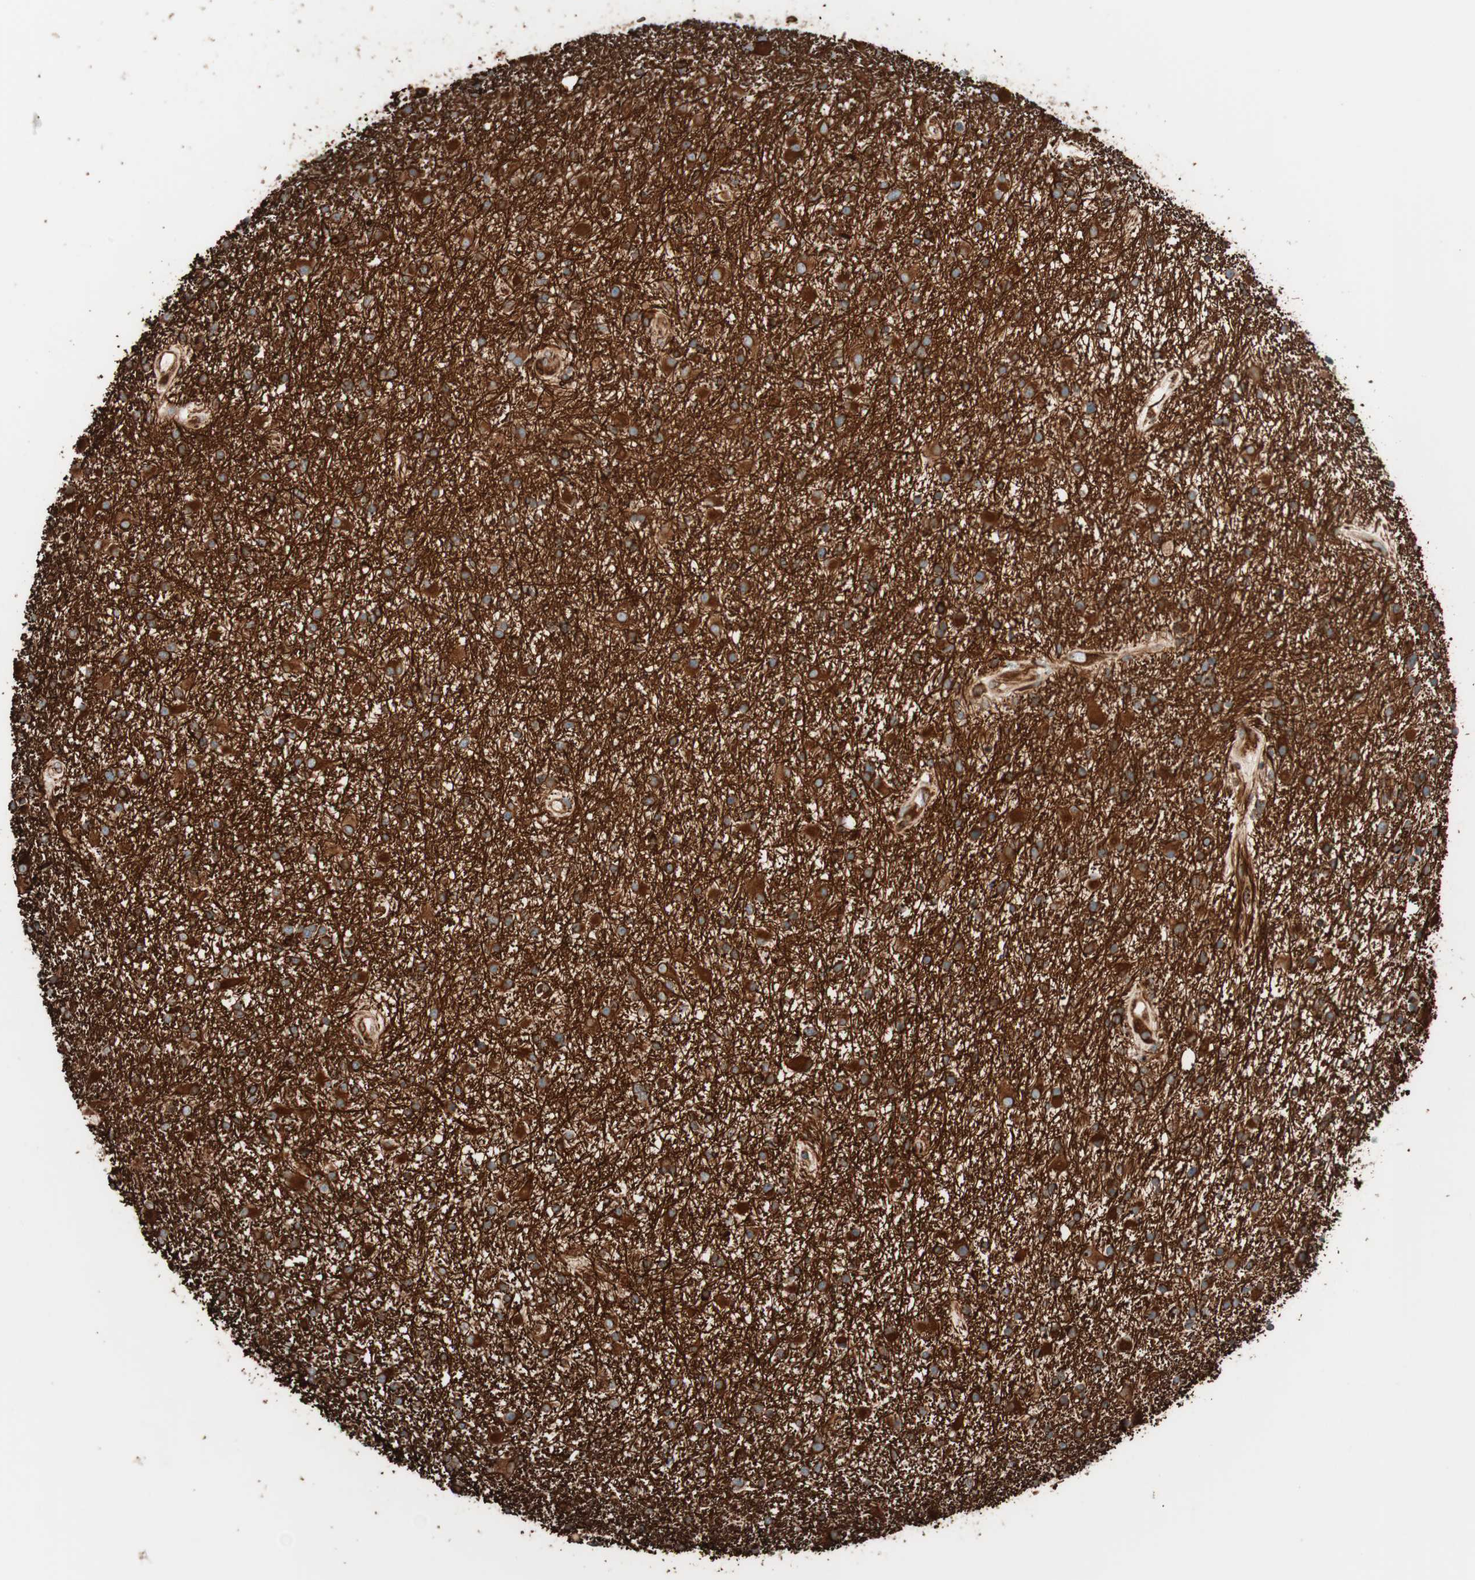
{"staining": {"intensity": "strong", "quantity": ">75%", "location": "cytoplasmic/membranous"}, "tissue": "glioma", "cell_type": "Tumor cells", "image_type": "cancer", "snomed": [{"axis": "morphology", "description": "Glioma, malignant, High grade"}, {"axis": "topography", "description": "Brain"}], "caption": "The immunohistochemical stain labels strong cytoplasmic/membranous positivity in tumor cells of glioma tissue.", "gene": "VEGFA", "patient": {"sex": "male", "age": 33}}